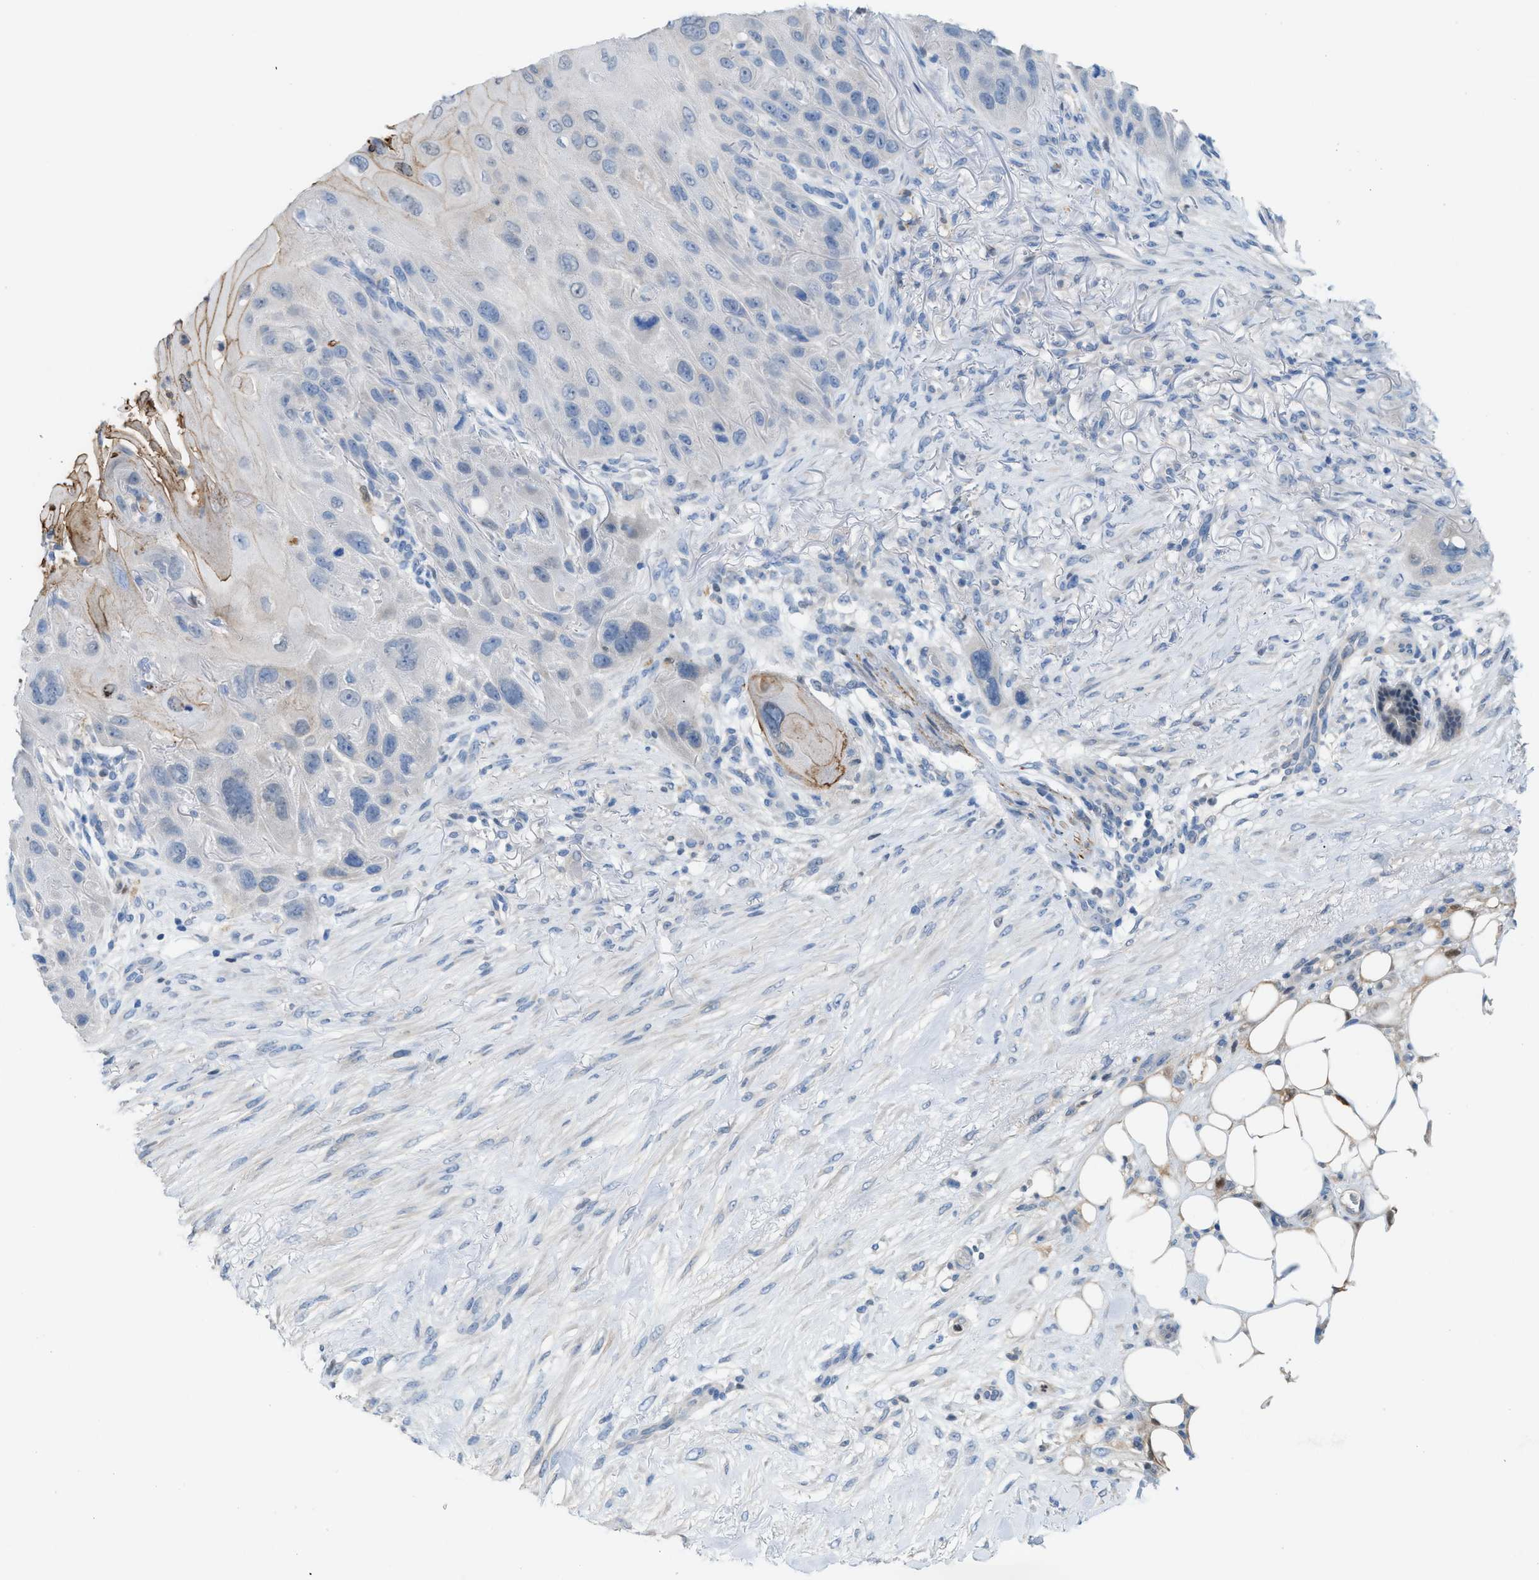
{"staining": {"intensity": "weak", "quantity": "<25%", "location": "cytoplasmic/membranous"}, "tissue": "skin cancer", "cell_type": "Tumor cells", "image_type": "cancer", "snomed": [{"axis": "morphology", "description": "Squamous cell carcinoma, NOS"}, {"axis": "topography", "description": "Skin"}], "caption": "Tumor cells are negative for brown protein staining in squamous cell carcinoma (skin).", "gene": "PPM1D", "patient": {"sex": "female", "age": 77}}